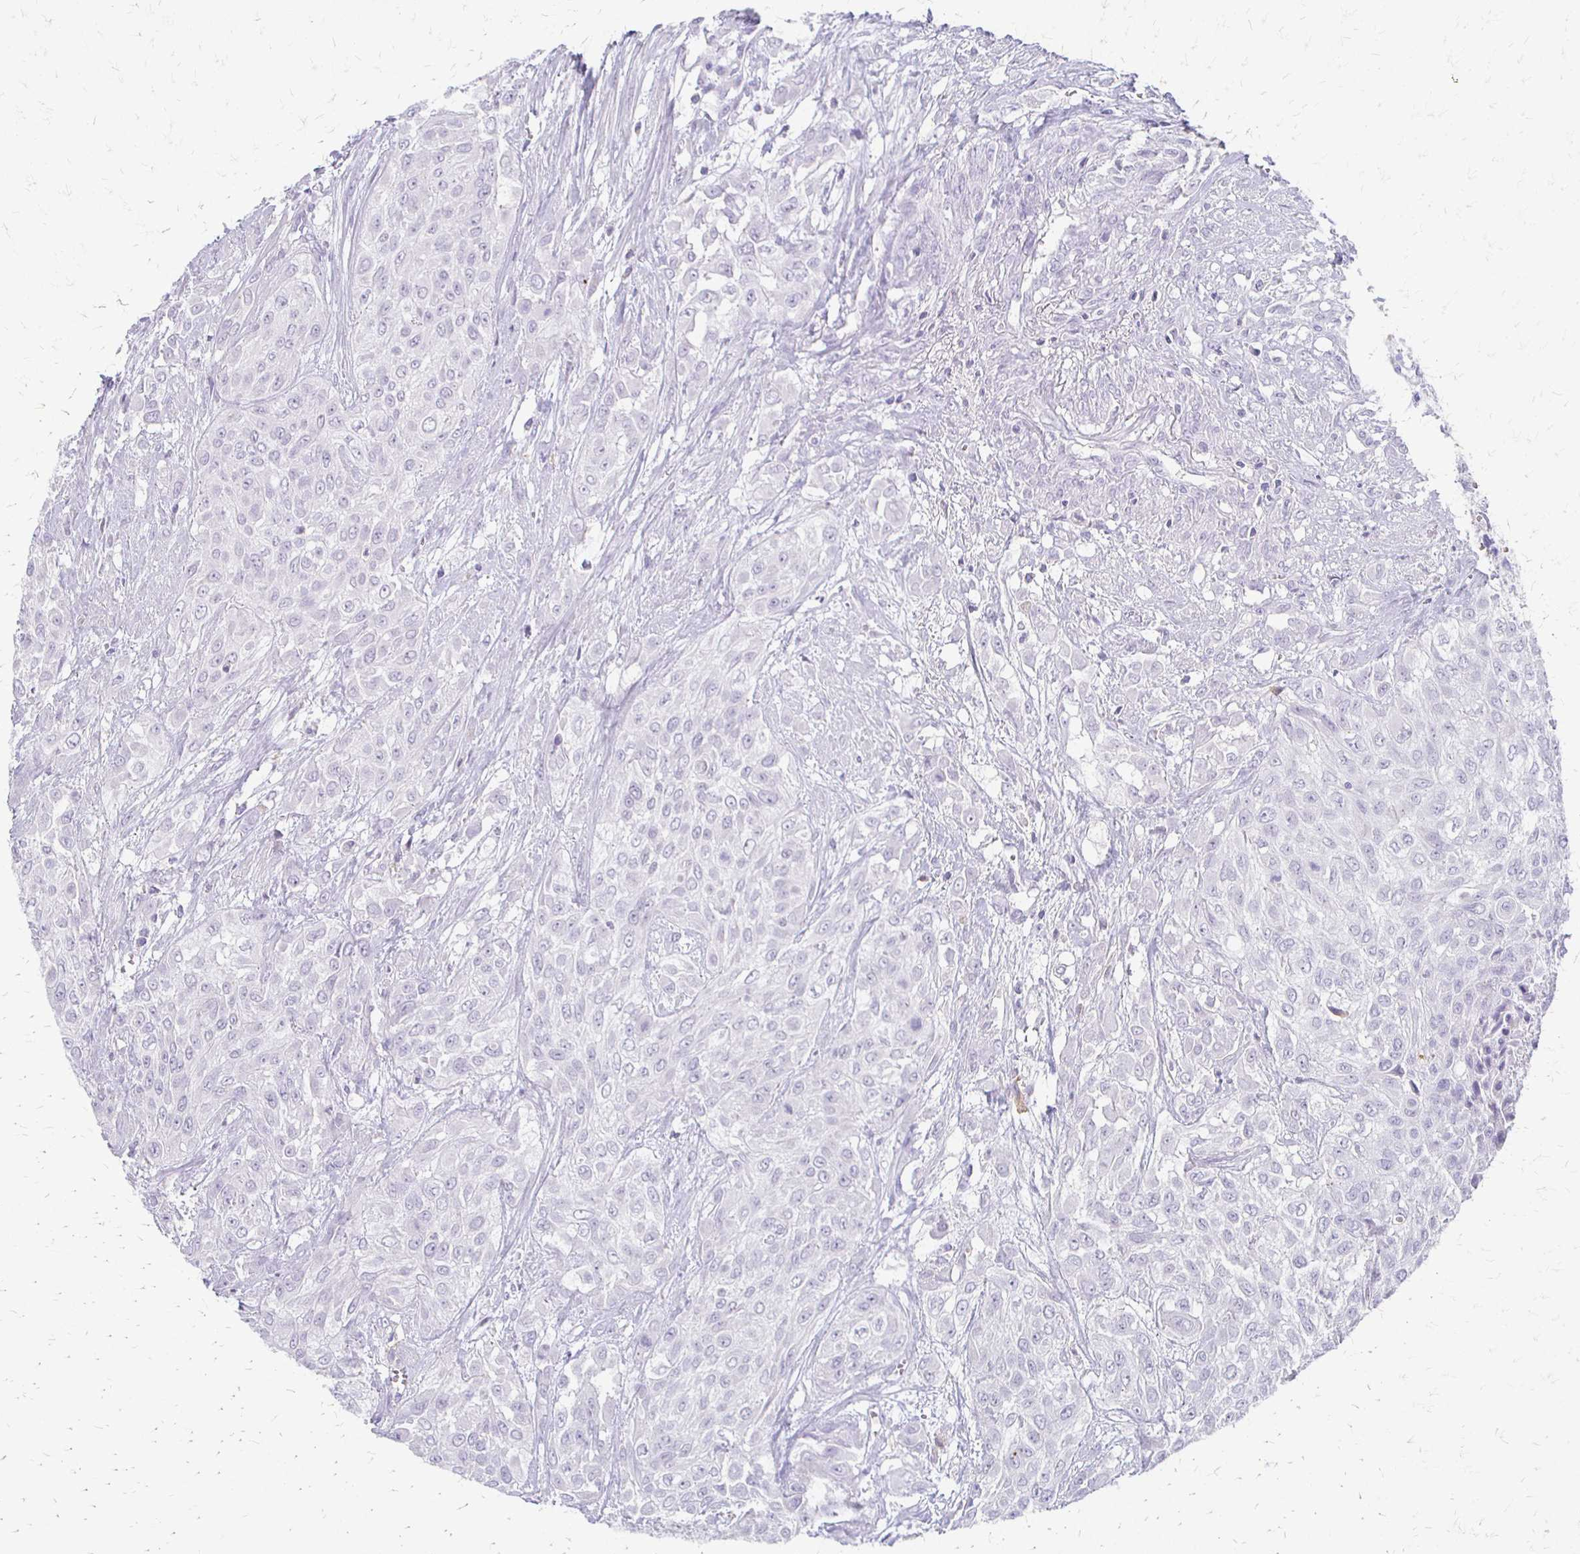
{"staining": {"intensity": "negative", "quantity": "none", "location": "none"}, "tissue": "urothelial cancer", "cell_type": "Tumor cells", "image_type": "cancer", "snomed": [{"axis": "morphology", "description": "Urothelial carcinoma, High grade"}, {"axis": "topography", "description": "Urinary bladder"}], "caption": "Human urothelial cancer stained for a protein using immunohistochemistry shows no positivity in tumor cells.", "gene": "ACP5", "patient": {"sex": "male", "age": 57}}